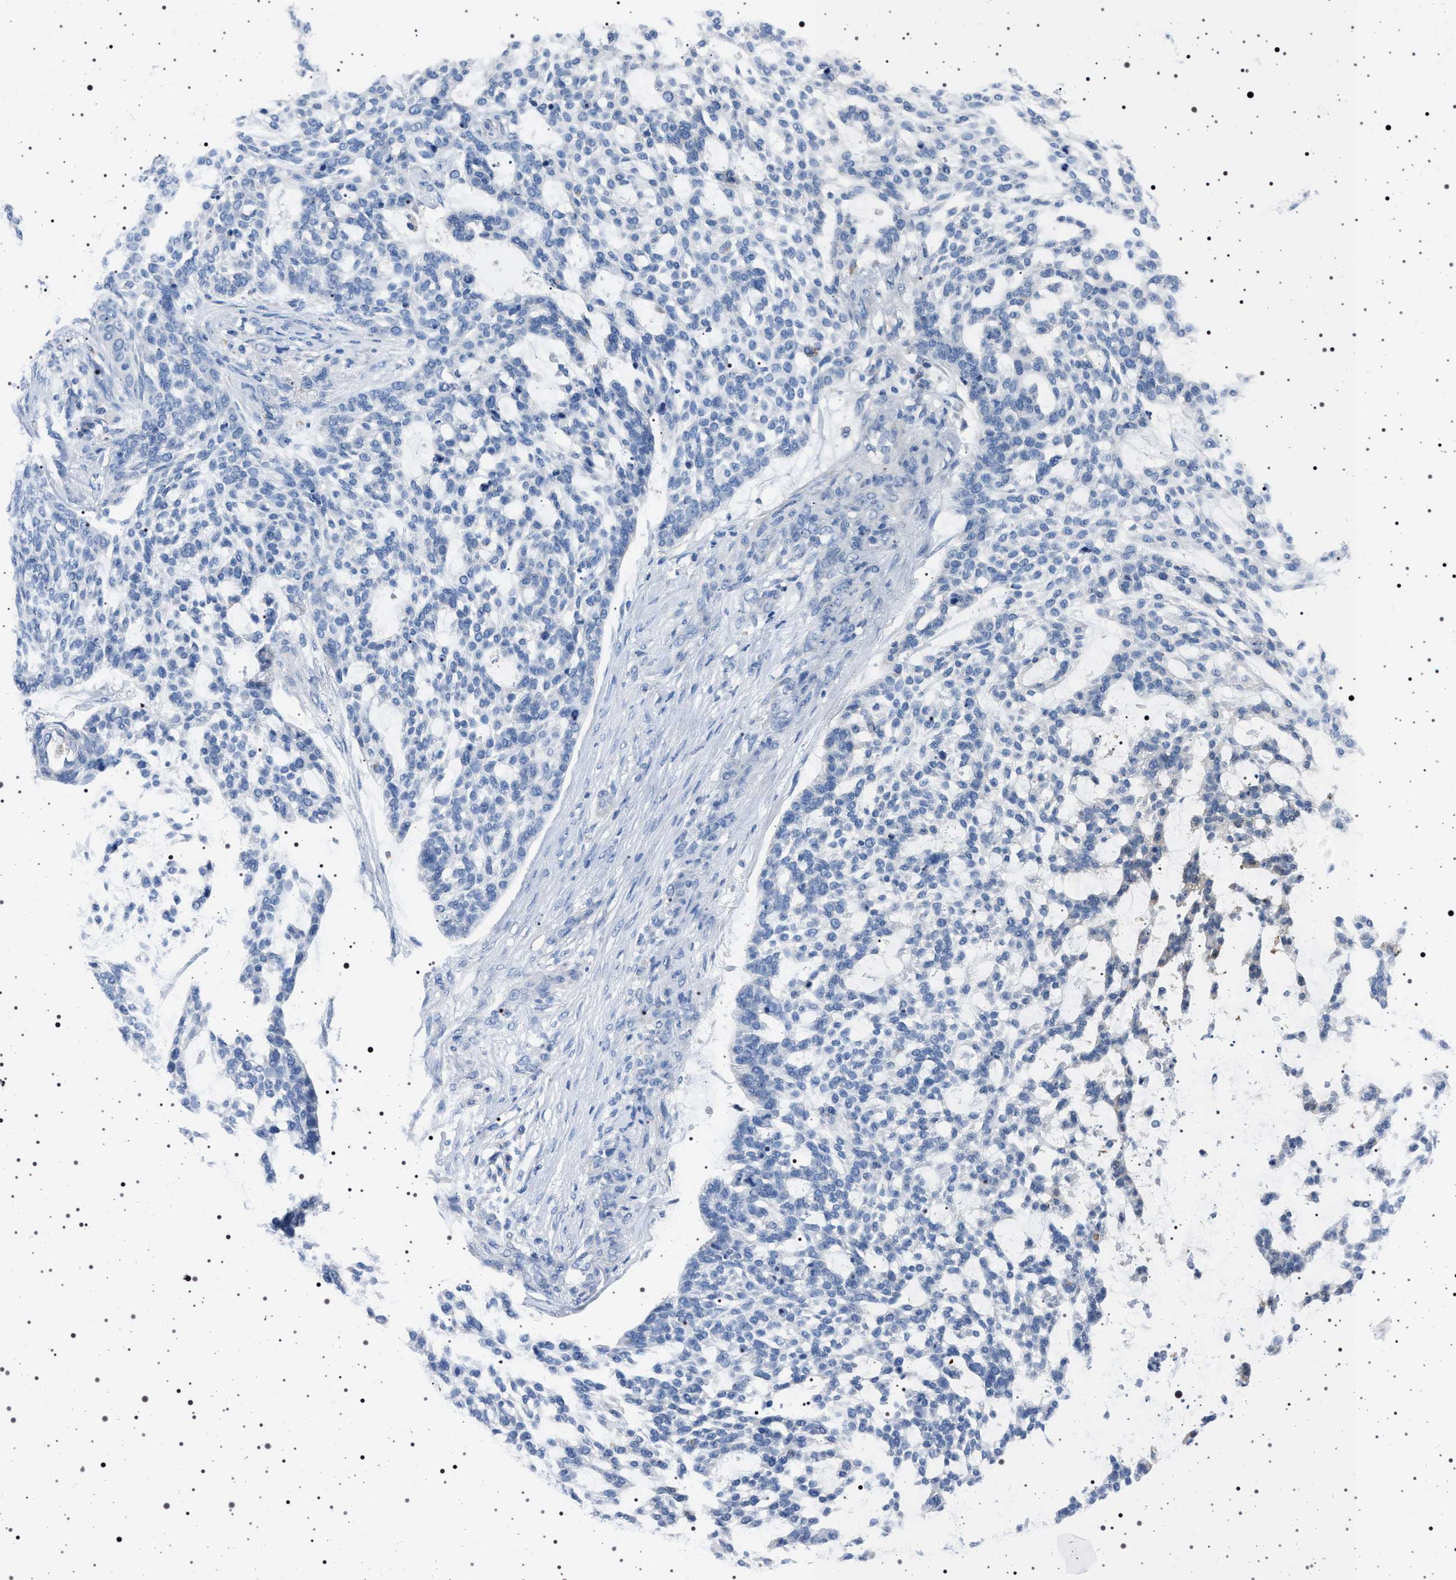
{"staining": {"intensity": "negative", "quantity": "none", "location": "none"}, "tissue": "skin cancer", "cell_type": "Tumor cells", "image_type": "cancer", "snomed": [{"axis": "morphology", "description": "Basal cell carcinoma"}, {"axis": "topography", "description": "Skin"}], "caption": "Tumor cells show no significant expression in skin basal cell carcinoma. (Brightfield microscopy of DAB immunohistochemistry (IHC) at high magnification).", "gene": "NAT9", "patient": {"sex": "female", "age": 64}}